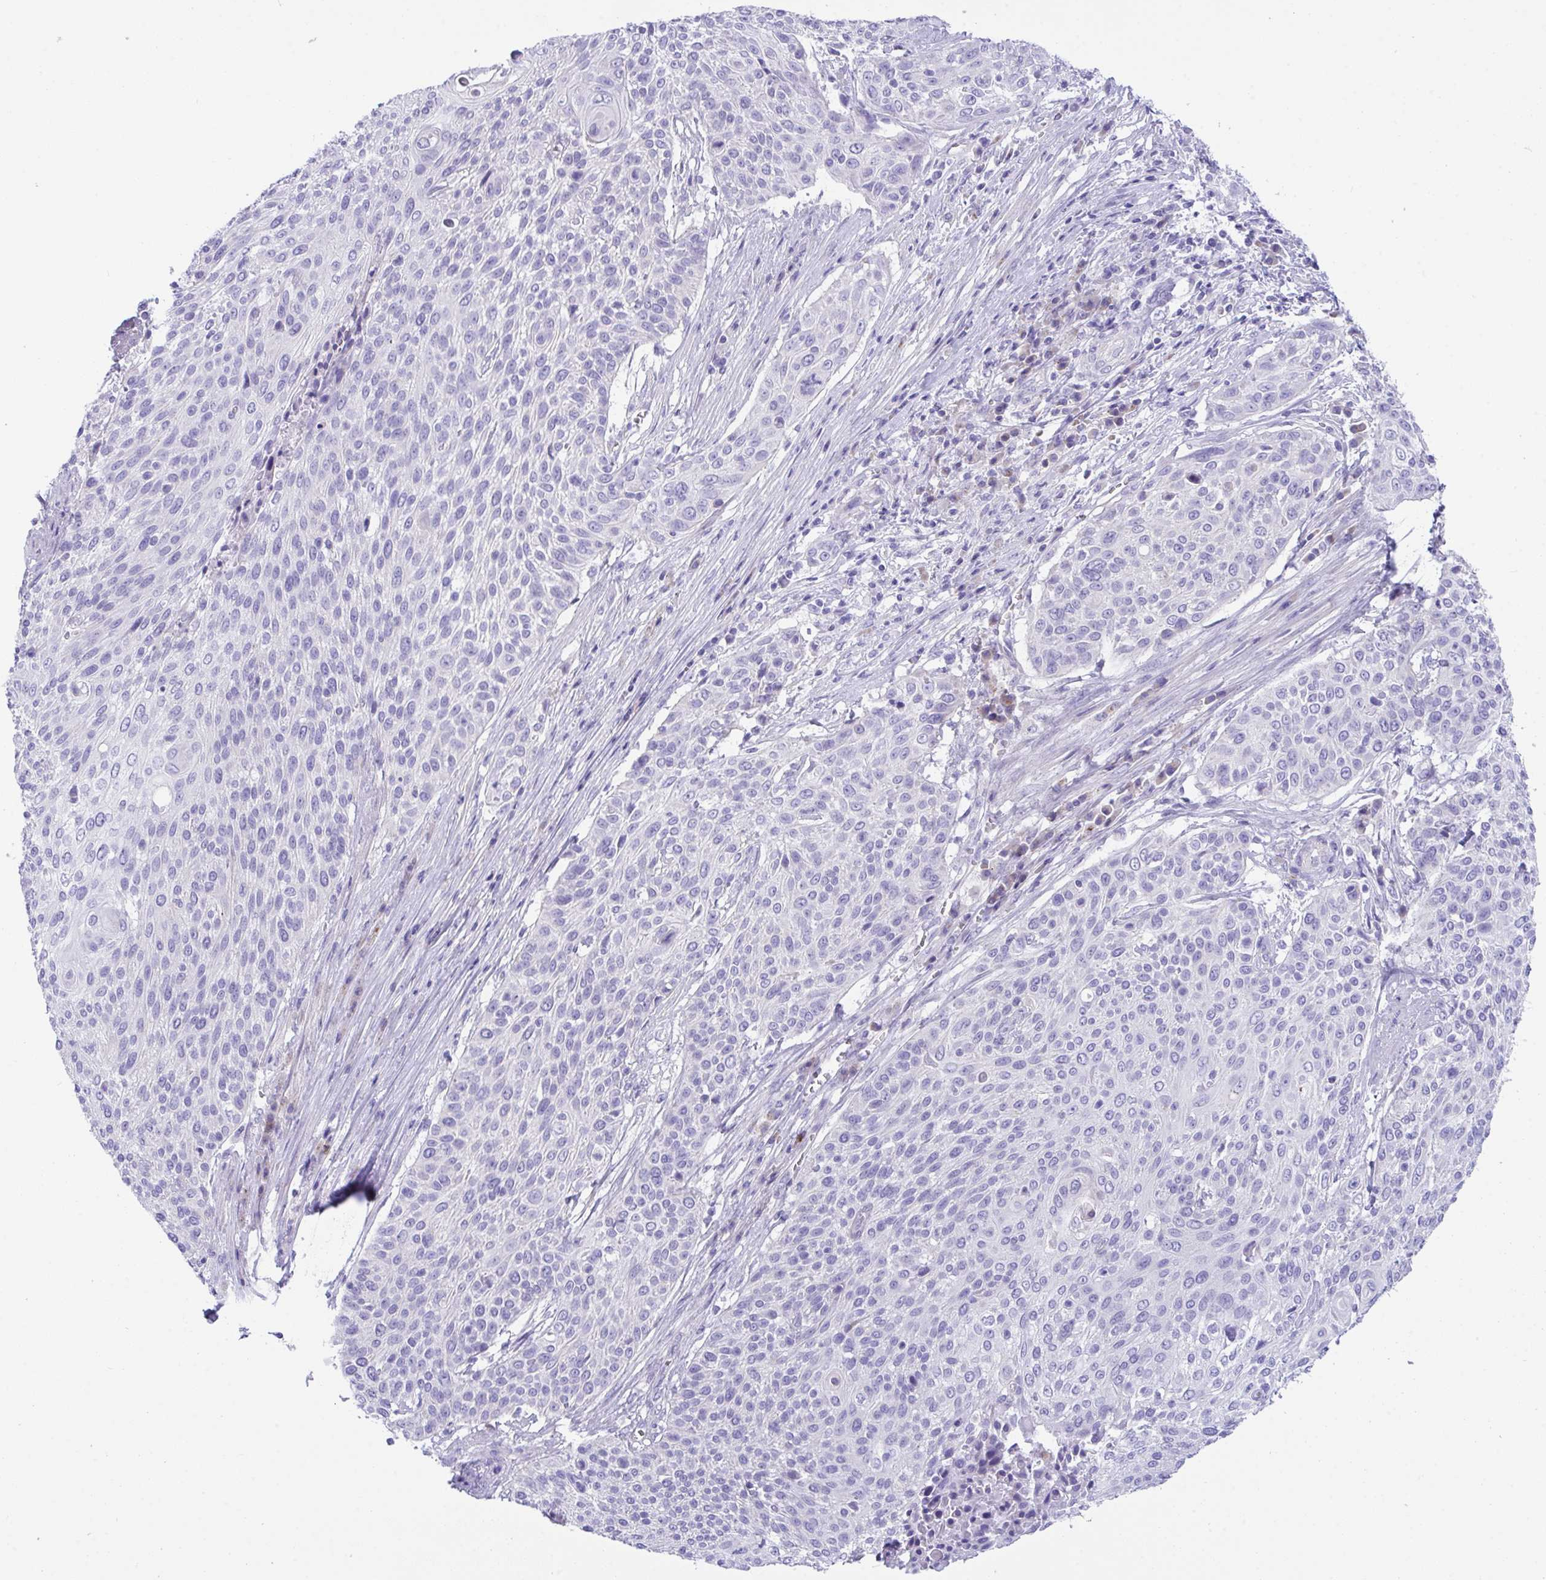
{"staining": {"intensity": "negative", "quantity": "none", "location": "none"}, "tissue": "cervical cancer", "cell_type": "Tumor cells", "image_type": "cancer", "snomed": [{"axis": "morphology", "description": "Squamous cell carcinoma, NOS"}, {"axis": "topography", "description": "Cervix"}], "caption": "This micrograph is of cervical squamous cell carcinoma stained with immunohistochemistry to label a protein in brown with the nuclei are counter-stained blue. There is no positivity in tumor cells. (DAB (3,3'-diaminobenzidine) immunohistochemistry with hematoxylin counter stain).", "gene": "TMEM106B", "patient": {"sex": "female", "age": 31}}